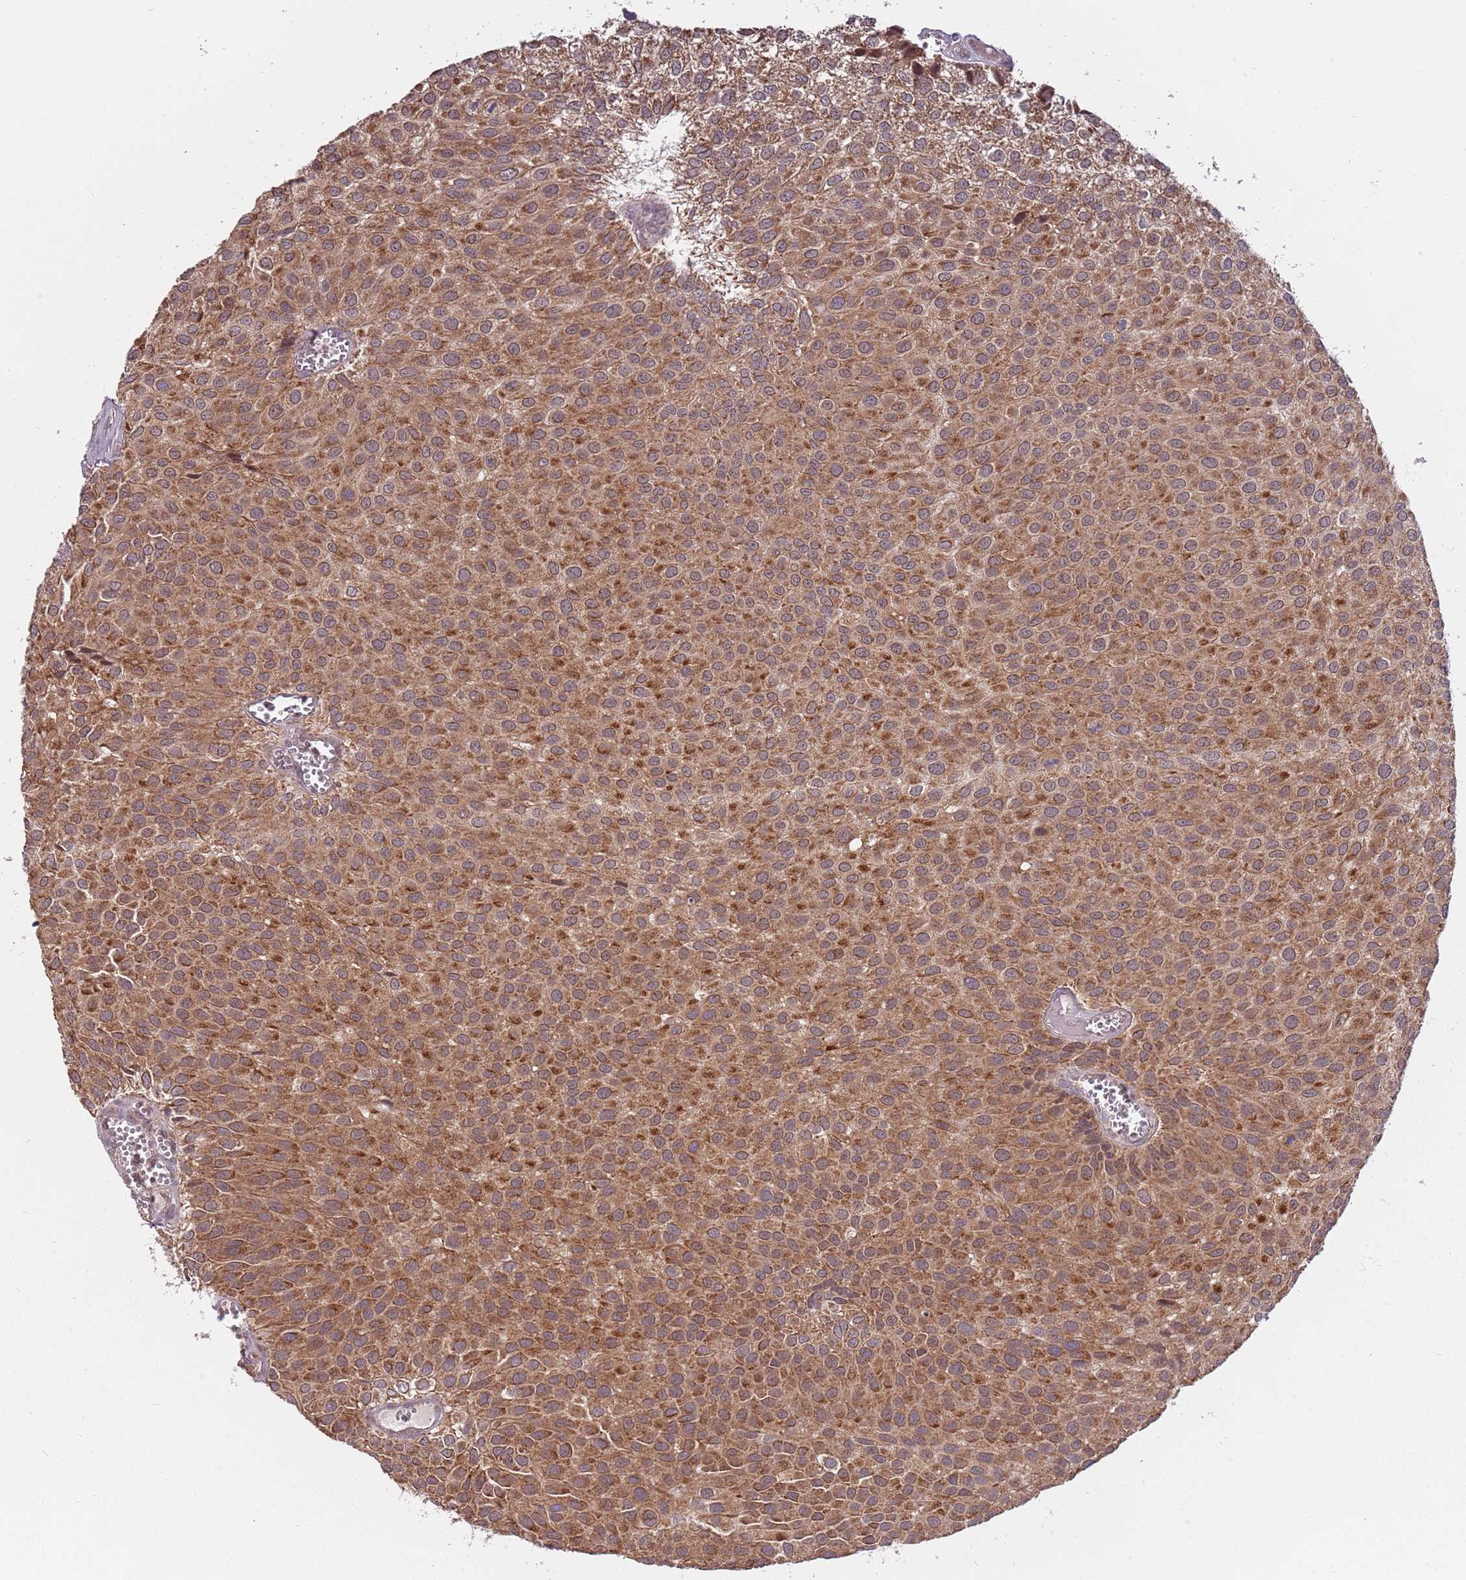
{"staining": {"intensity": "moderate", "quantity": ">75%", "location": "cytoplasmic/membranous"}, "tissue": "urothelial cancer", "cell_type": "Tumor cells", "image_type": "cancer", "snomed": [{"axis": "morphology", "description": "Urothelial carcinoma, Low grade"}, {"axis": "topography", "description": "Urinary bladder"}], "caption": "A brown stain highlights moderate cytoplasmic/membranous expression of a protein in human urothelial cancer tumor cells. (IHC, brightfield microscopy, high magnification).", "gene": "RNF181", "patient": {"sex": "male", "age": 88}}